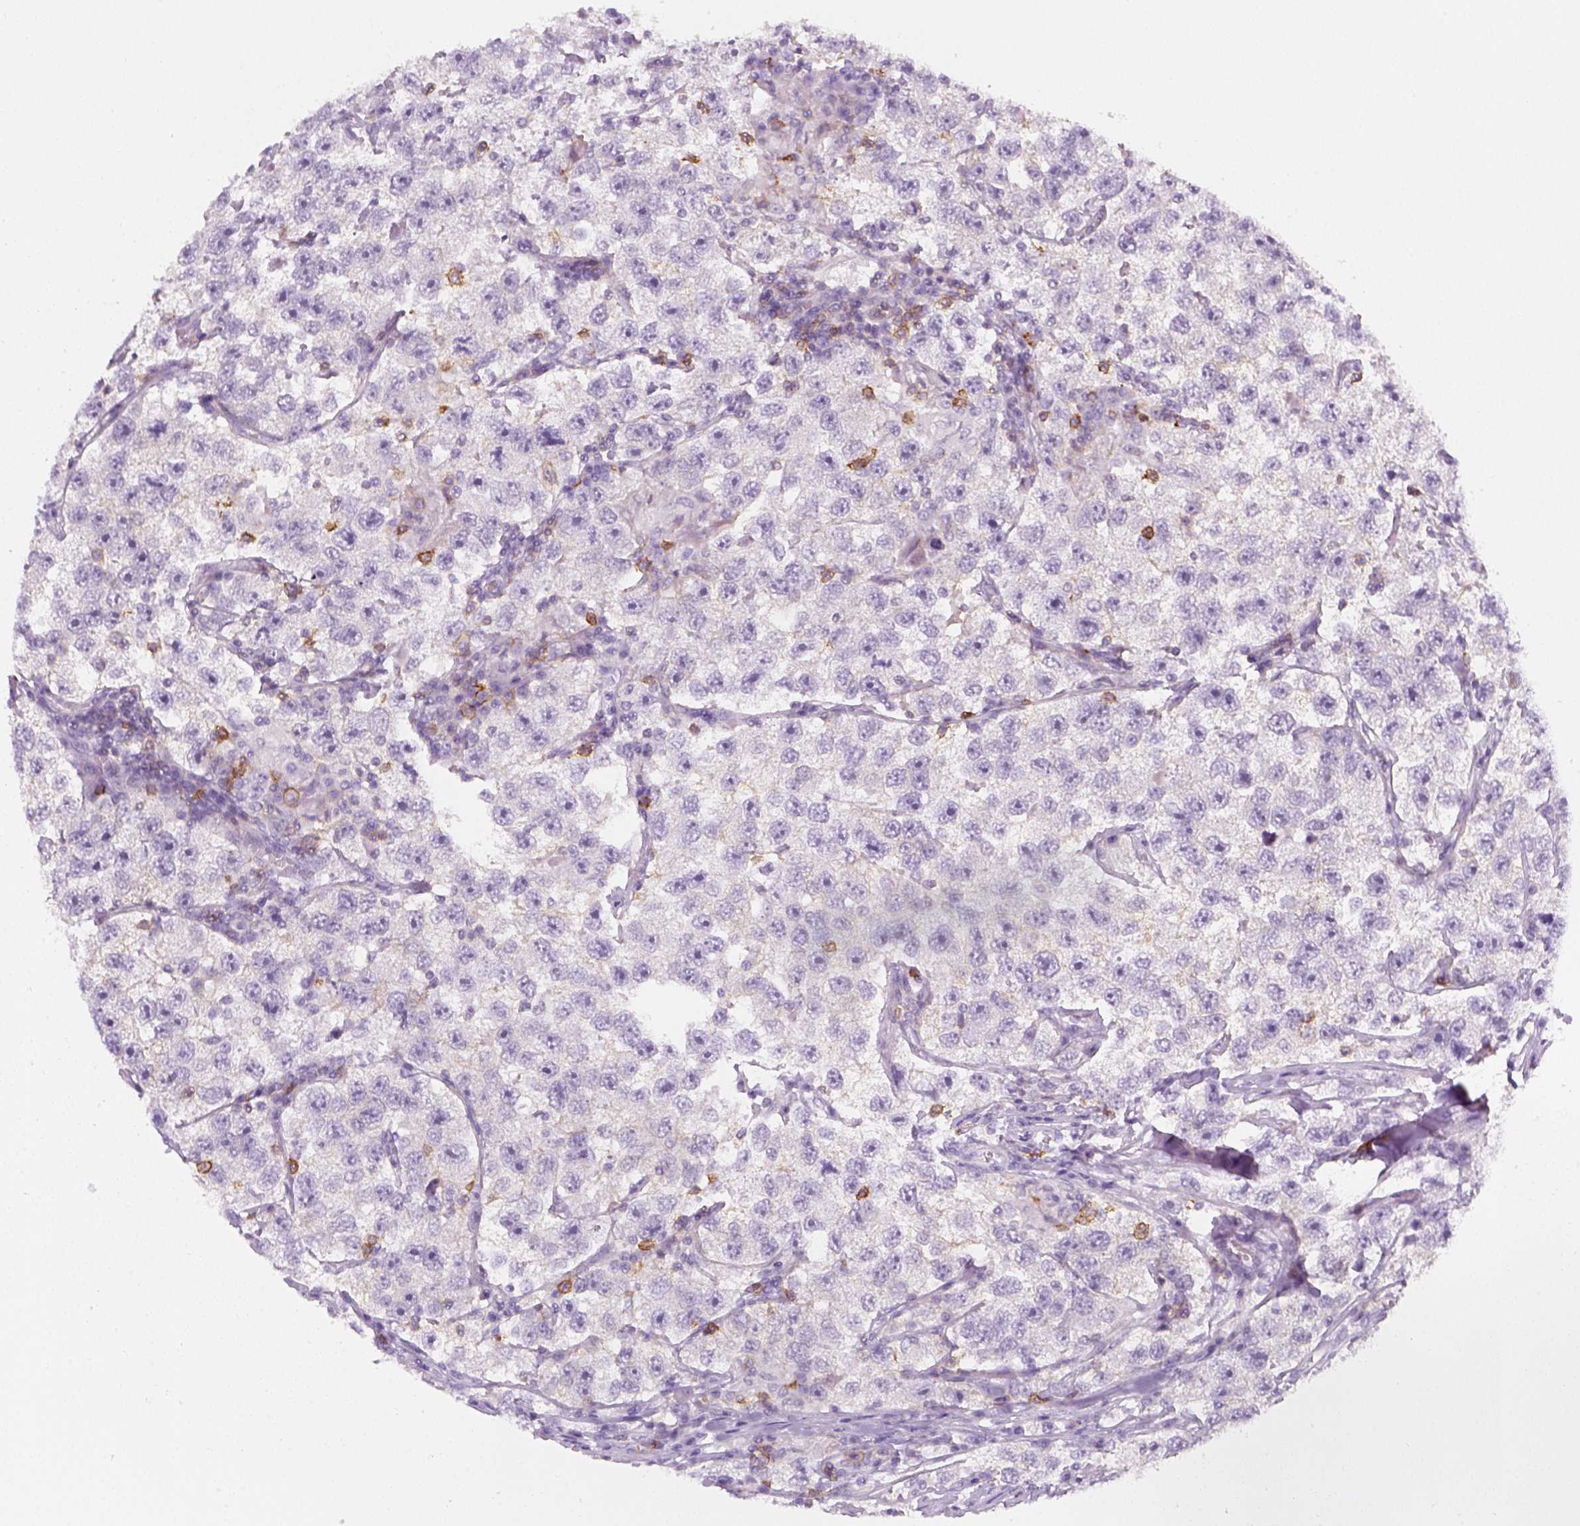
{"staining": {"intensity": "negative", "quantity": "none", "location": "none"}, "tissue": "testis cancer", "cell_type": "Tumor cells", "image_type": "cancer", "snomed": [{"axis": "morphology", "description": "Seminoma, NOS"}, {"axis": "topography", "description": "Testis"}], "caption": "A micrograph of testis cancer (seminoma) stained for a protein displays no brown staining in tumor cells.", "gene": "AQP3", "patient": {"sex": "male", "age": 26}}